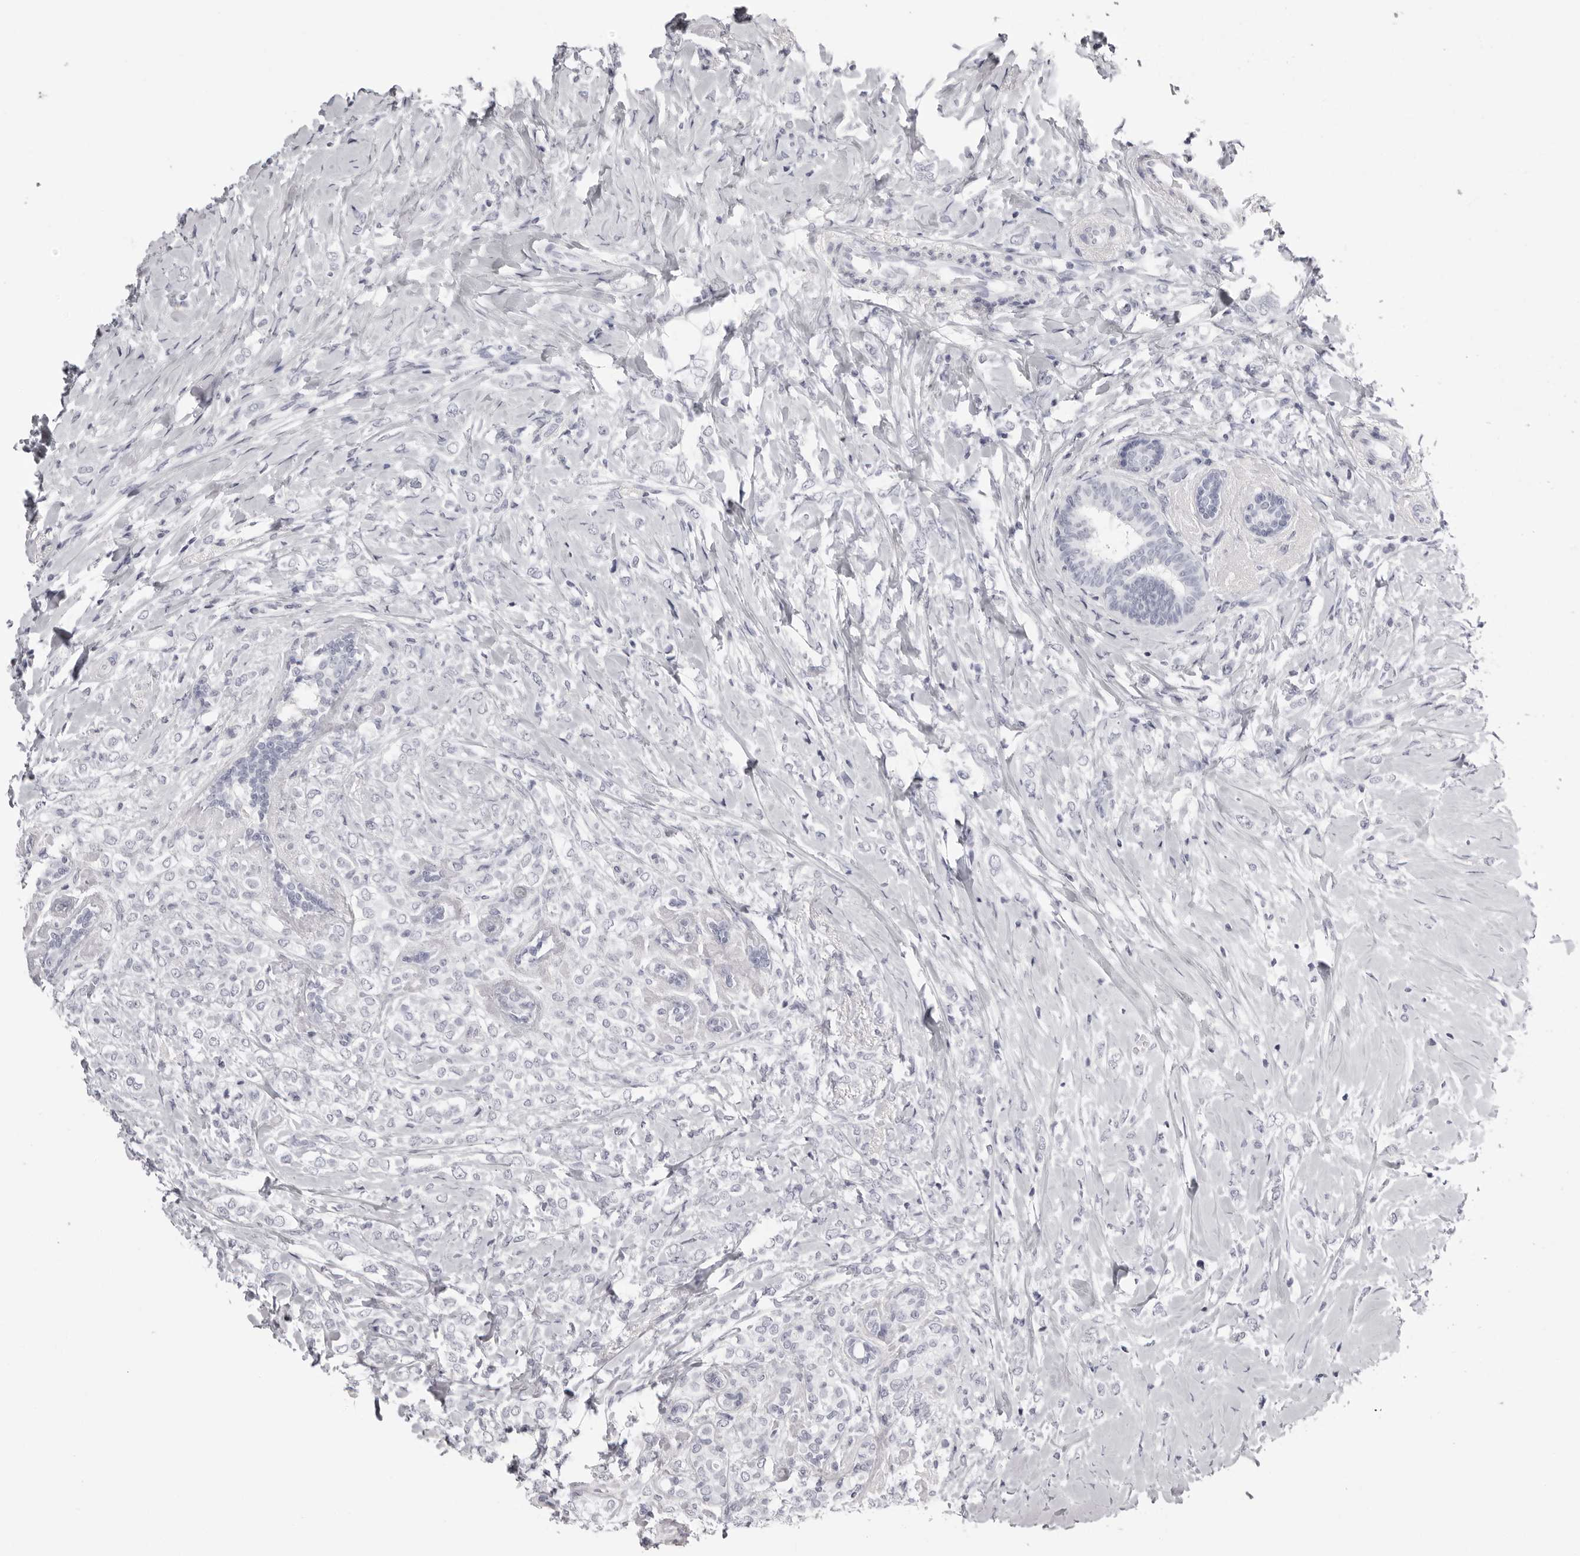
{"staining": {"intensity": "negative", "quantity": "none", "location": "none"}, "tissue": "breast cancer", "cell_type": "Tumor cells", "image_type": "cancer", "snomed": [{"axis": "morphology", "description": "Normal tissue, NOS"}, {"axis": "morphology", "description": "Lobular carcinoma"}, {"axis": "topography", "description": "Breast"}], "caption": "Immunohistochemical staining of breast cancer reveals no significant expression in tumor cells.", "gene": "CST1", "patient": {"sex": "female", "age": 47}}